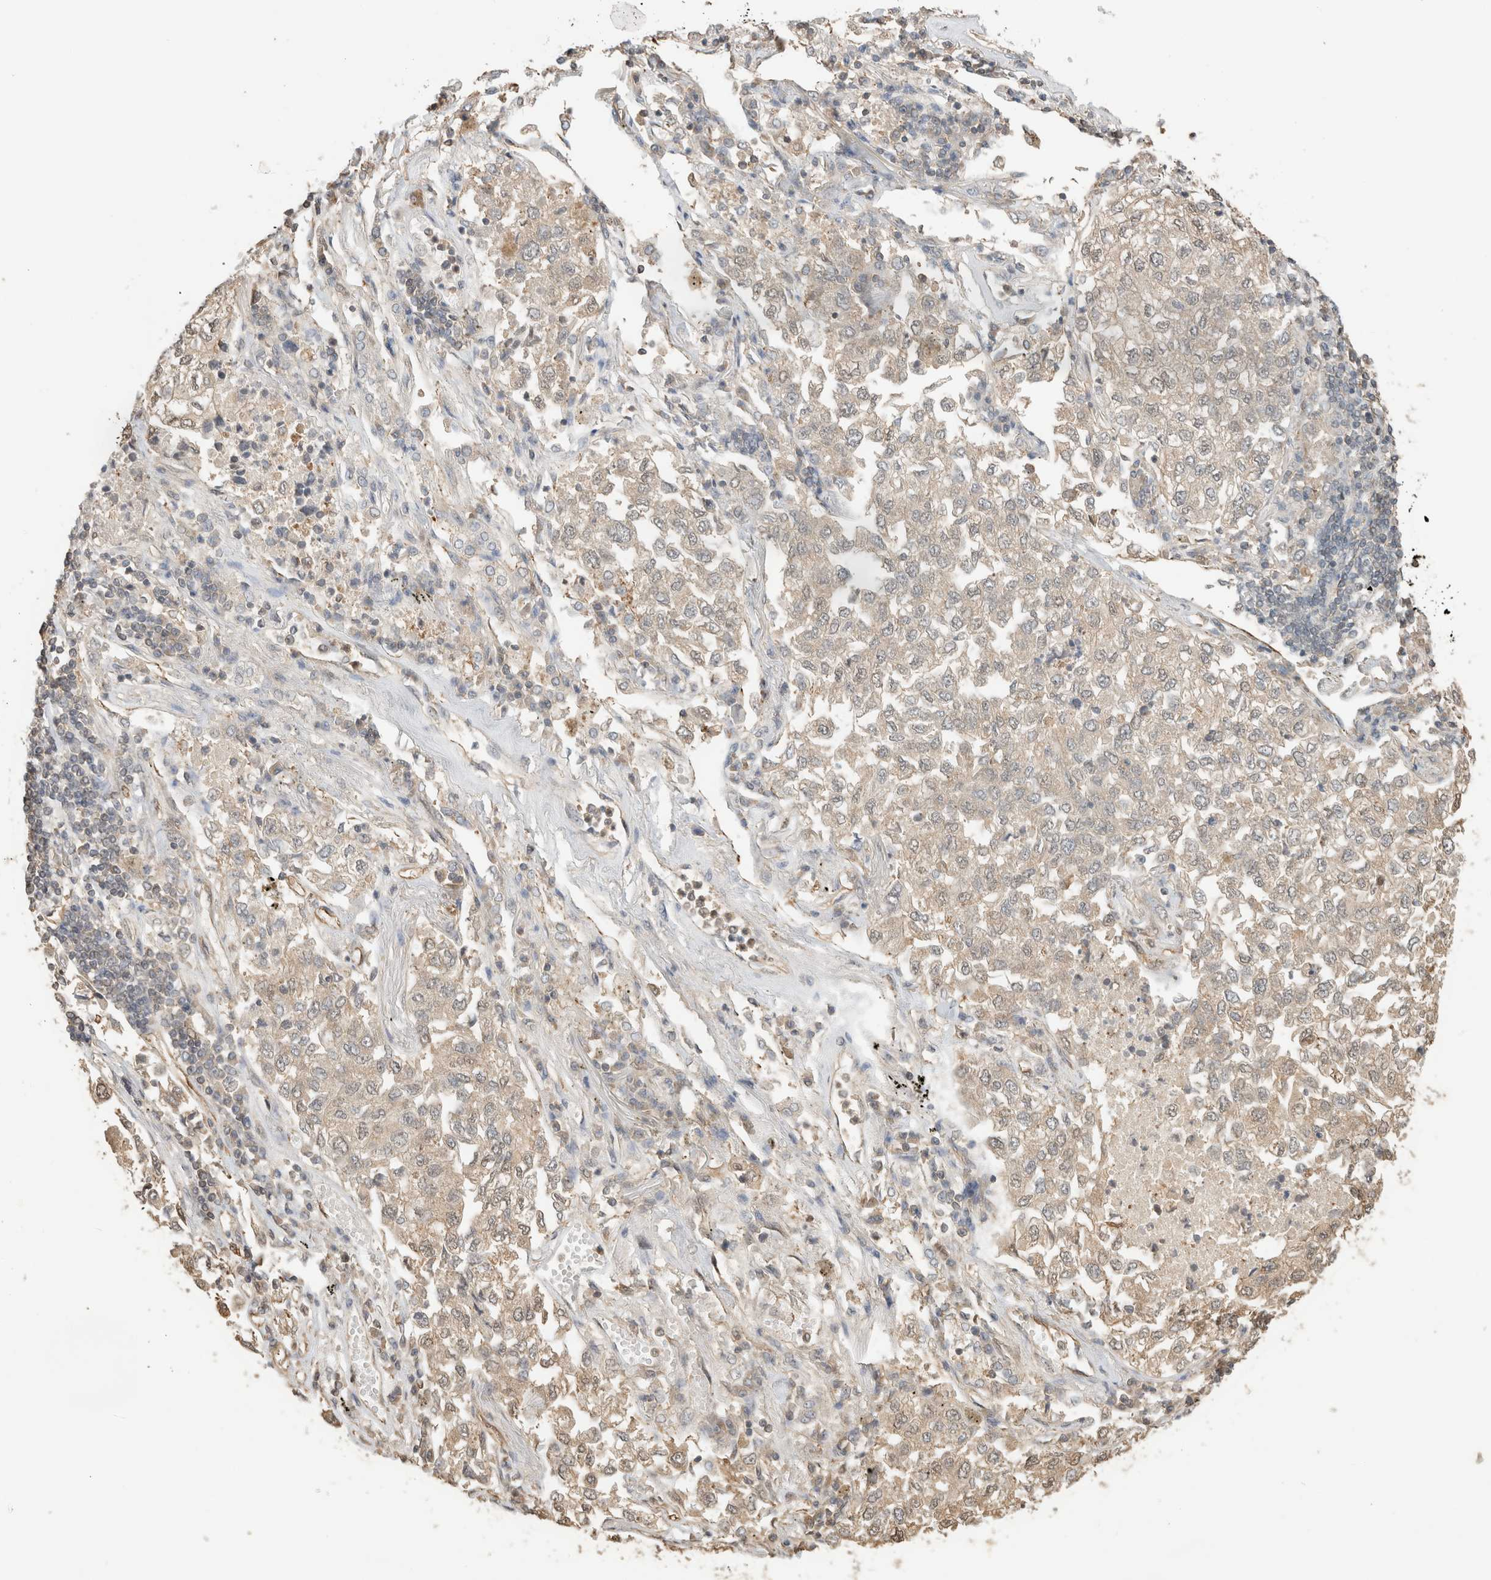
{"staining": {"intensity": "negative", "quantity": "none", "location": "none"}, "tissue": "lung cancer", "cell_type": "Tumor cells", "image_type": "cancer", "snomed": [{"axis": "morphology", "description": "Adenocarcinoma, NOS"}, {"axis": "topography", "description": "Lung"}], "caption": "Immunohistochemical staining of lung cancer (adenocarcinoma) displays no significant positivity in tumor cells.", "gene": "YWHAH", "patient": {"sex": "male", "age": 63}}